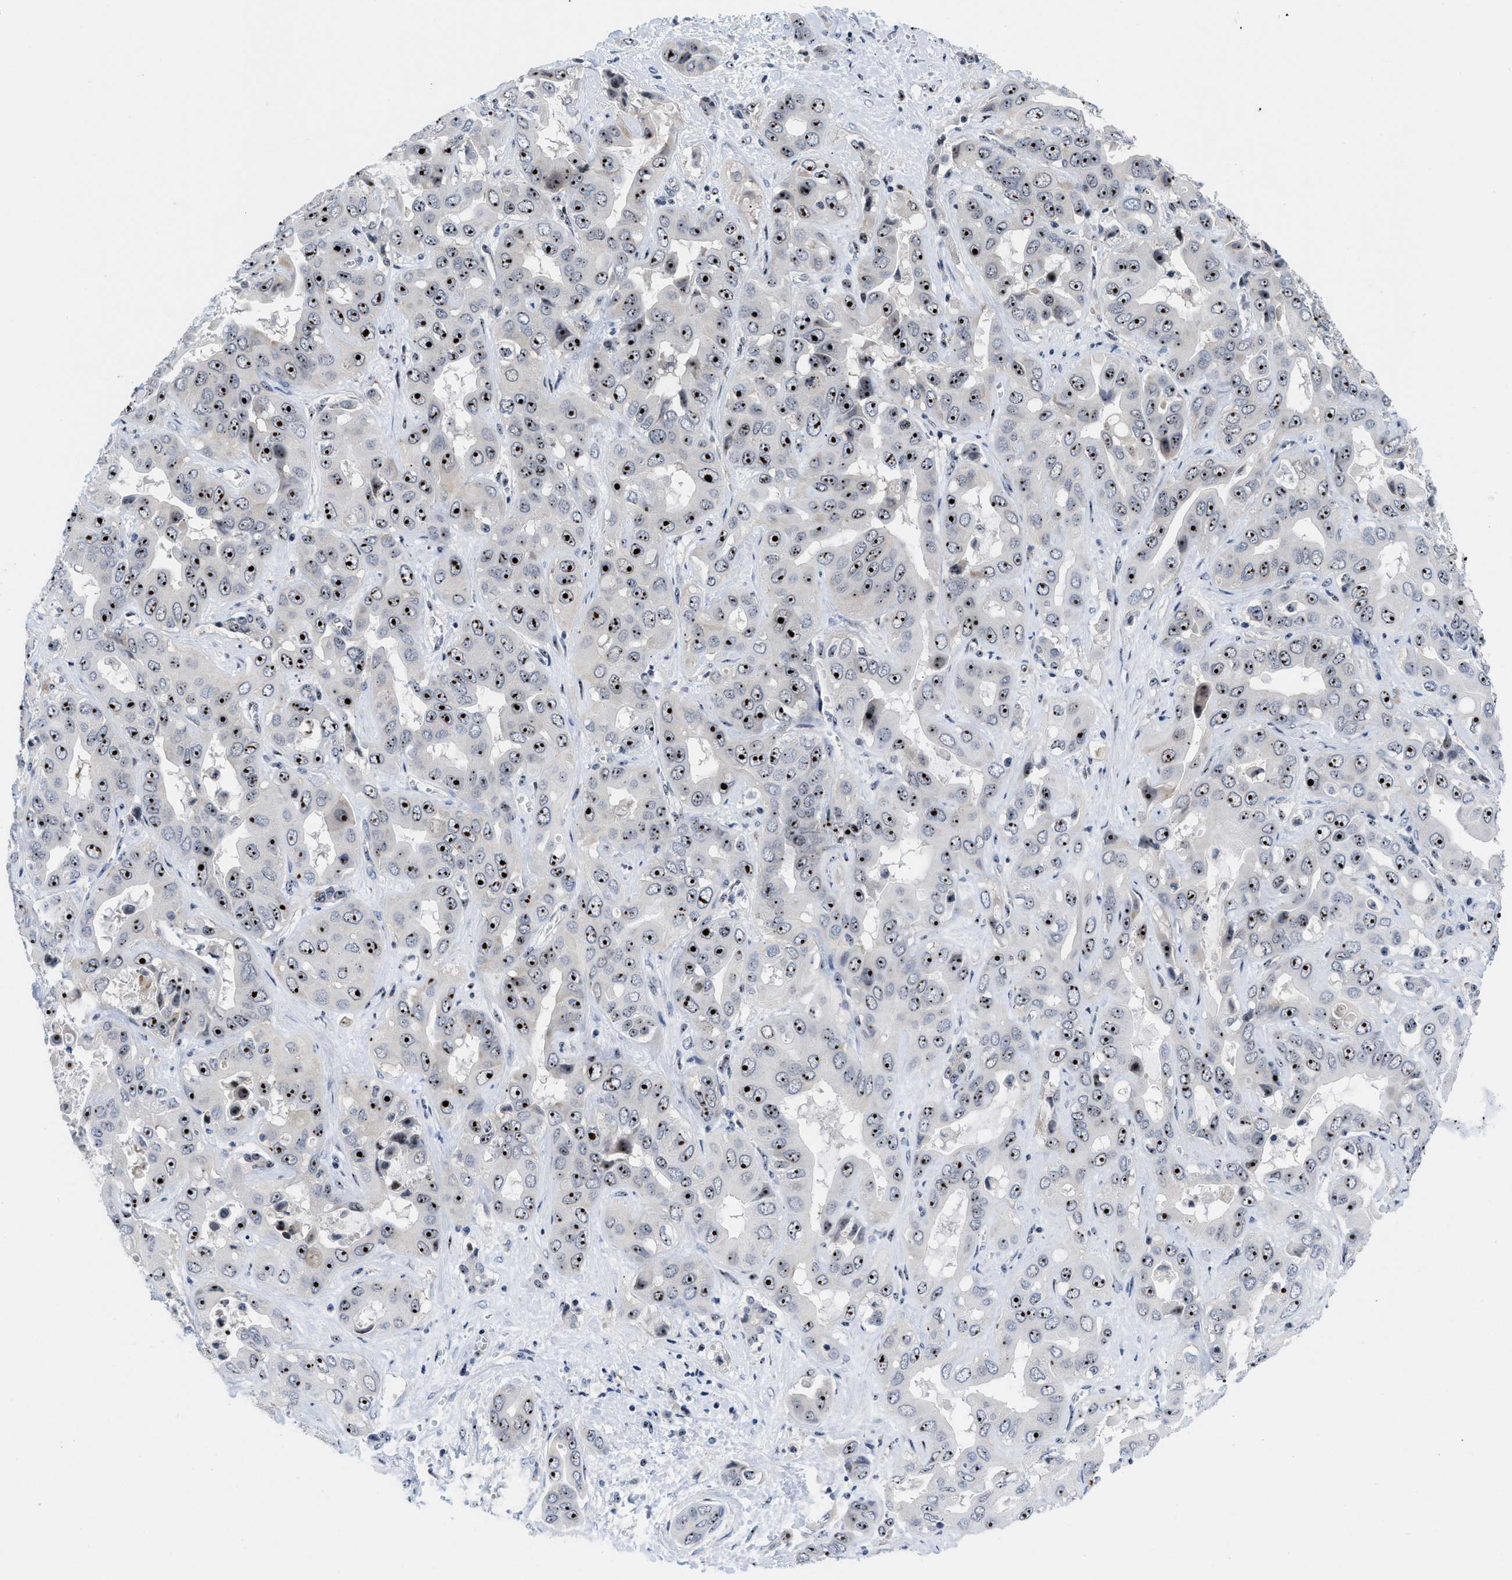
{"staining": {"intensity": "strong", "quantity": "25%-75%", "location": "nuclear"}, "tissue": "liver cancer", "cell_type": "Tumor cells", "image_type": "cancer", "snomed": [{"axis": "morphology", "description": "Cholangiocarcinoma"}, {"axis": "topography", "description": "Liver"}], "caption": "This image exhibits IHC staining of human liver cancer, with high strong nuclear positivity in about 25%-75% of tumor cells.", "gene": "NOP58", "patient": {"sex": "female", "age": 52}}